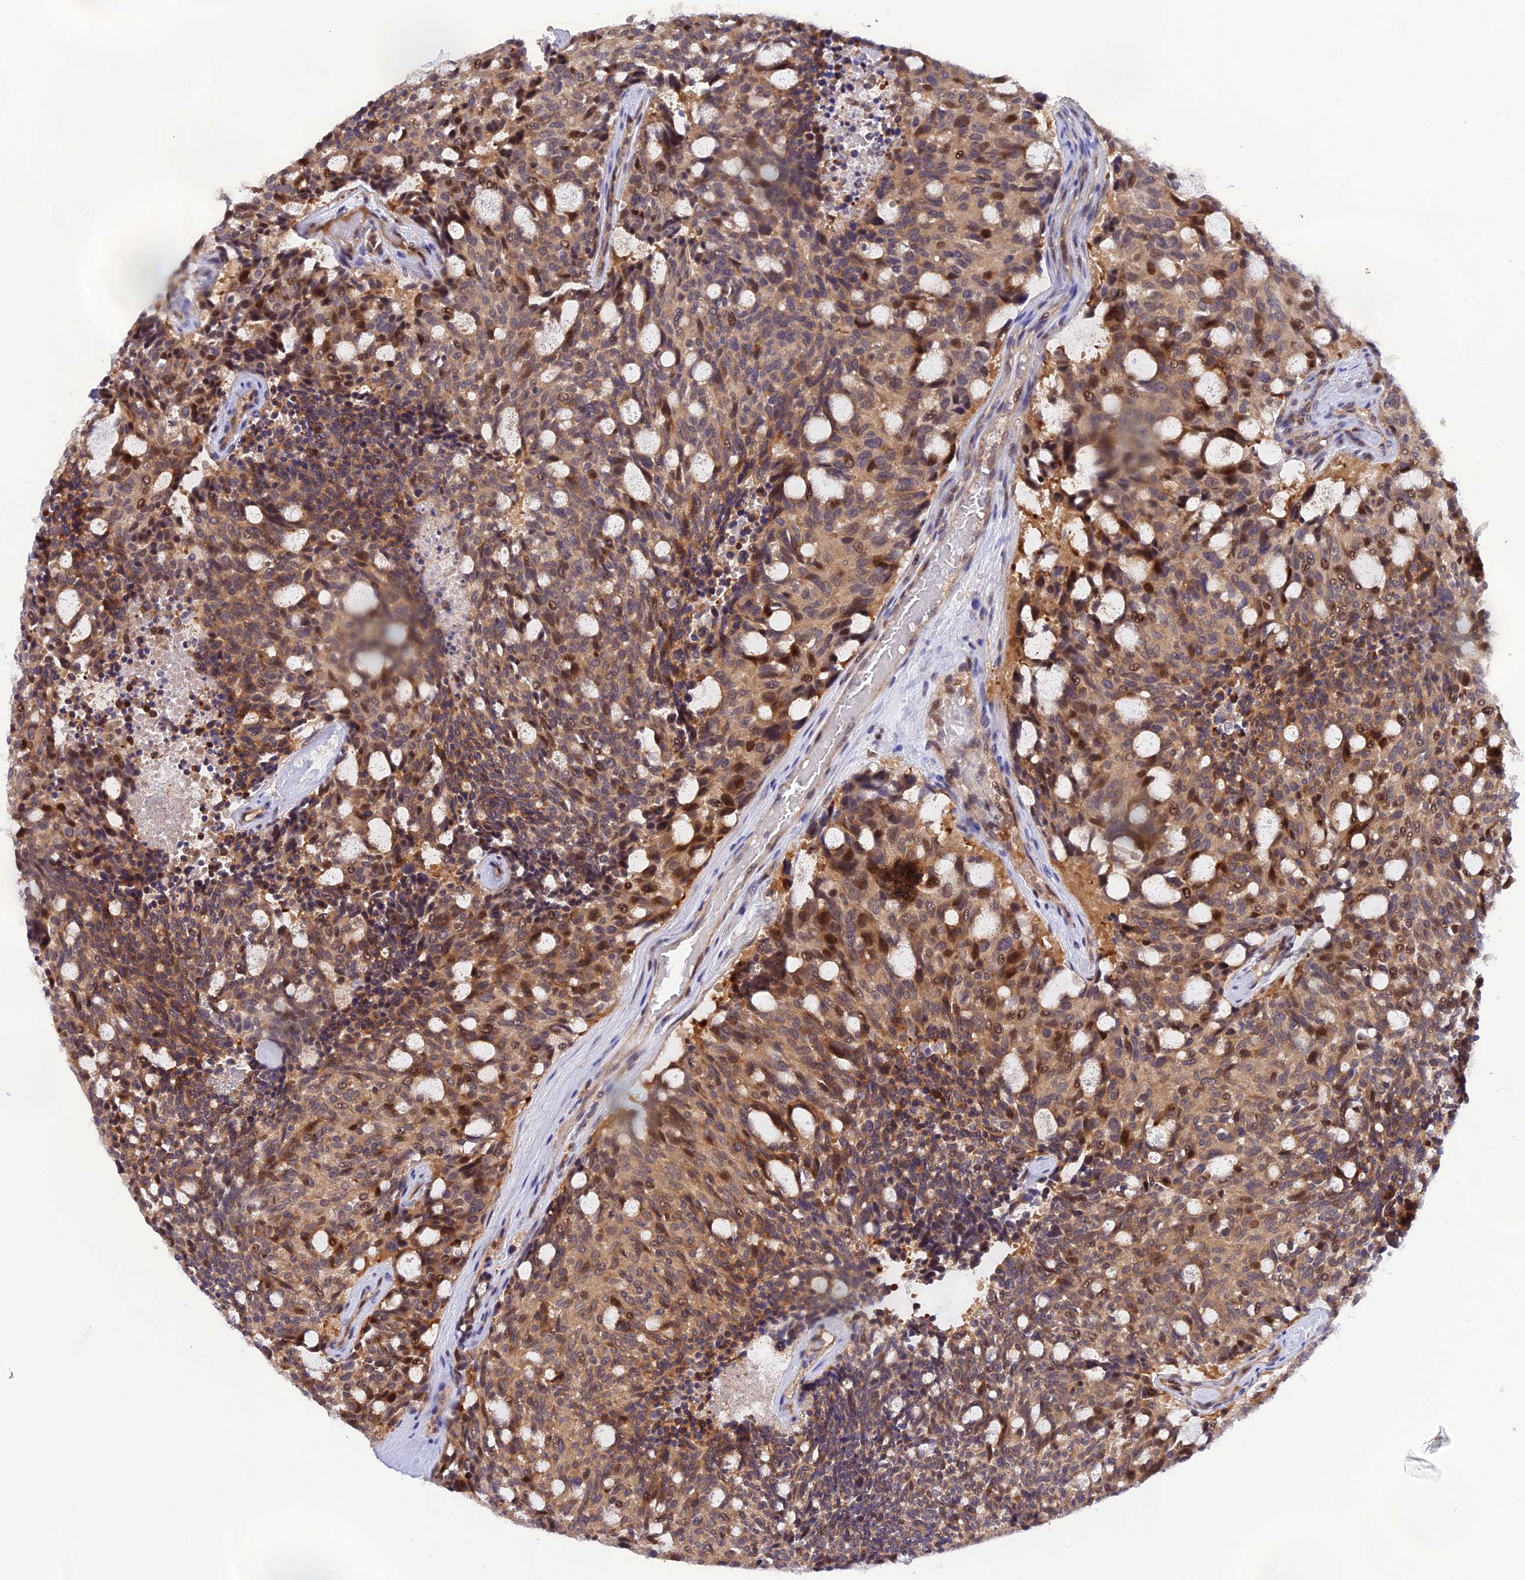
{"staining": {"intensity": "moderate", "quantity": ">75%", "location": "cytoplasmic/membranous,nuclear"}, "tissue": "carcinoid", "cell_type": "Tumor cells", "image_type": "cancer", "snomed": [{"axis": "morphology", "description": "Carcinoid, malignant, NOS"}, {"axis": "topography", "description": "Pancreas"}], "caption": "A high-resolution image shows IHC staining of carcinoid, which shows moderate cytoplasmic/membranous and nuclear expression in approximately >75% of tumor cells.", "gene": "SAMD4A", "patient": {"sex": "female", "age": 54}}